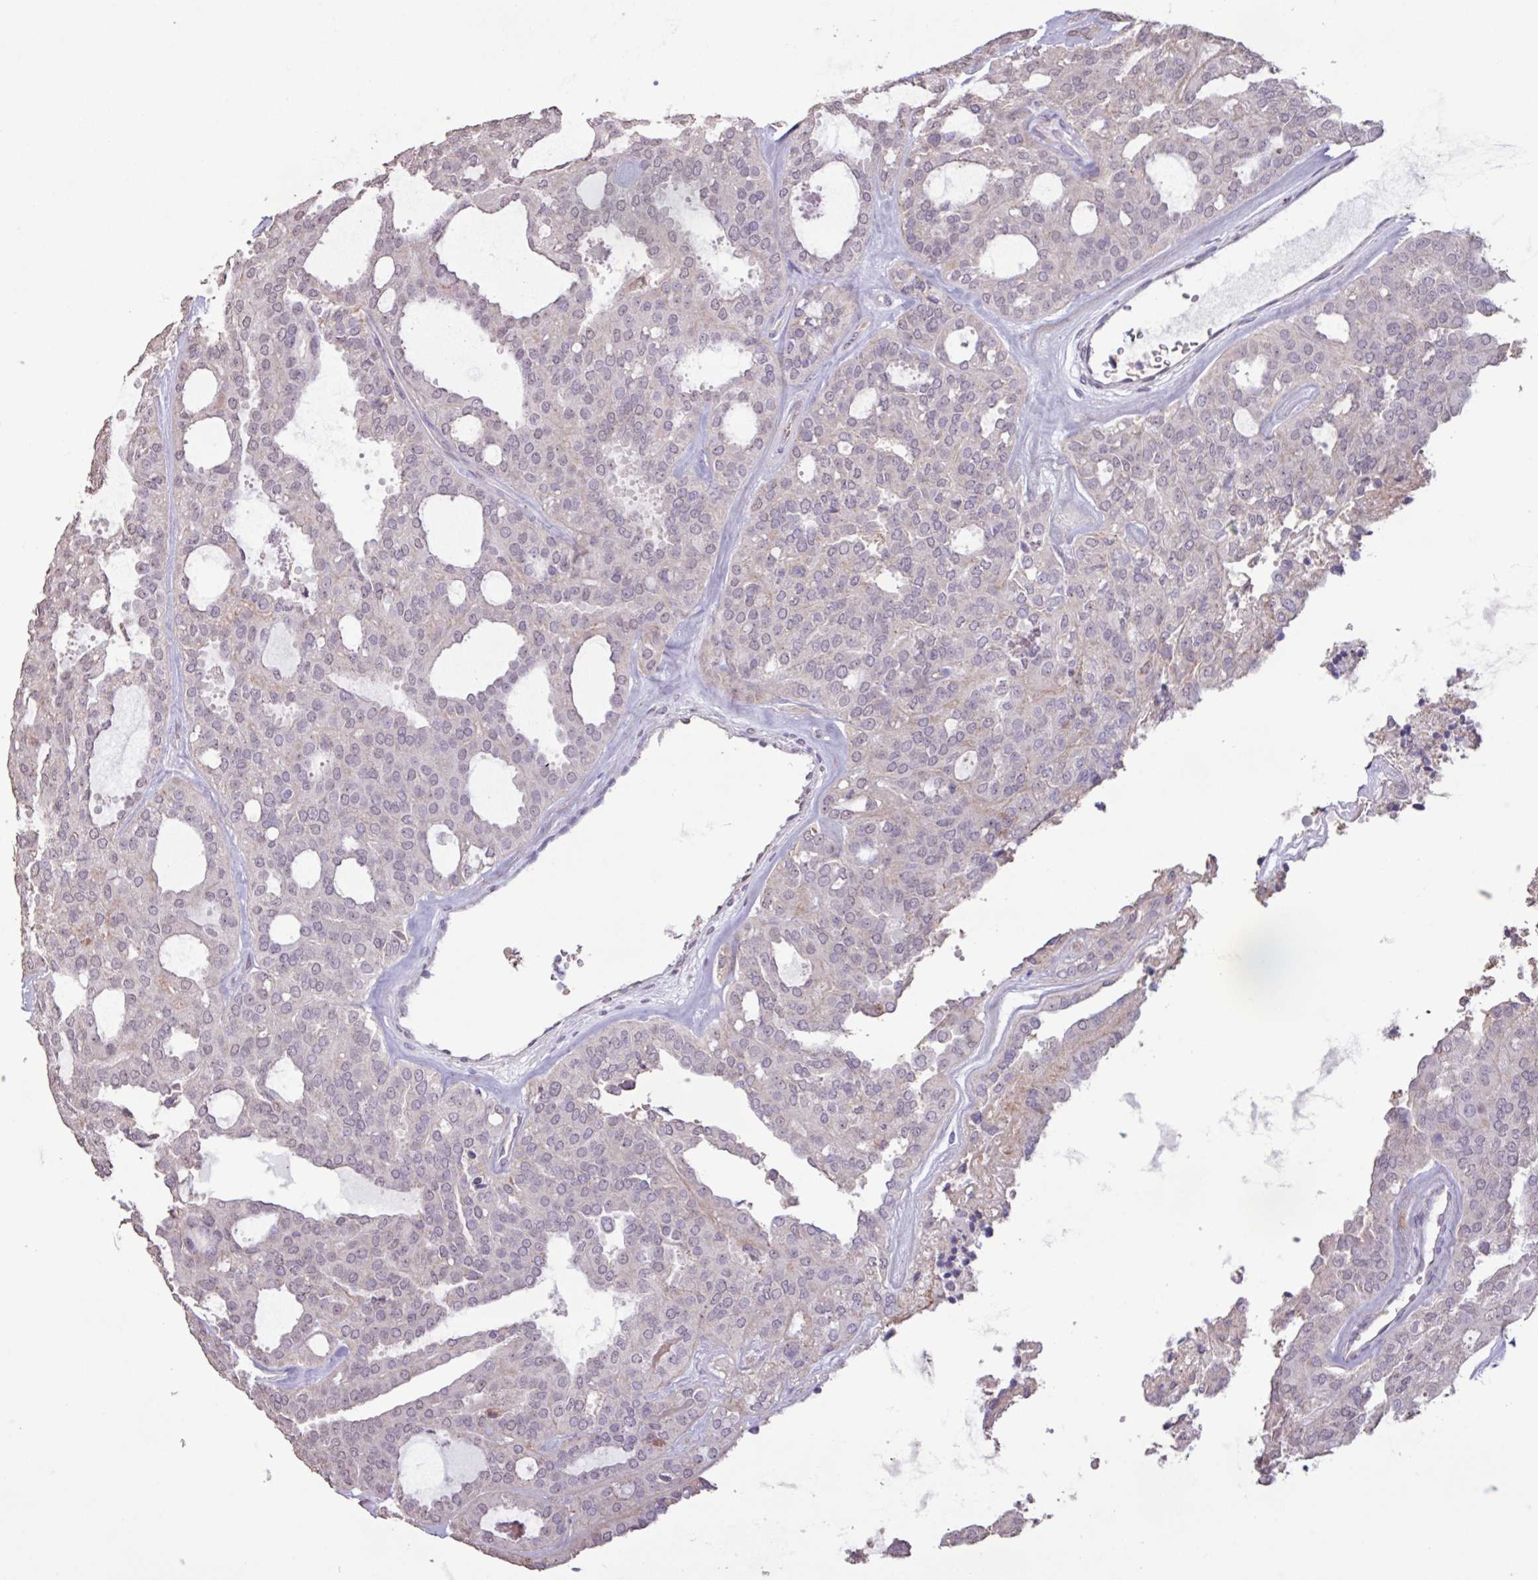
{"staining": {"intensity": "negative", "quantity": "none", "location": "none"}, "tissue": "thyroid cancer", "cell_type": "Tumor cells", "image_type": "cancer", "snomed": [{"axis": "morphology", "description": "Follicular adenoma carcinoma, NOS"}, {"axis": "topography", "description": "Thyroid gland"}], "caption": "Tumor cells are negative for protein expression in human thyroid follicular adenoma carcinoma.", "gene": "L3MBTL3", "patient": {"sex": "male", "age": 75}}